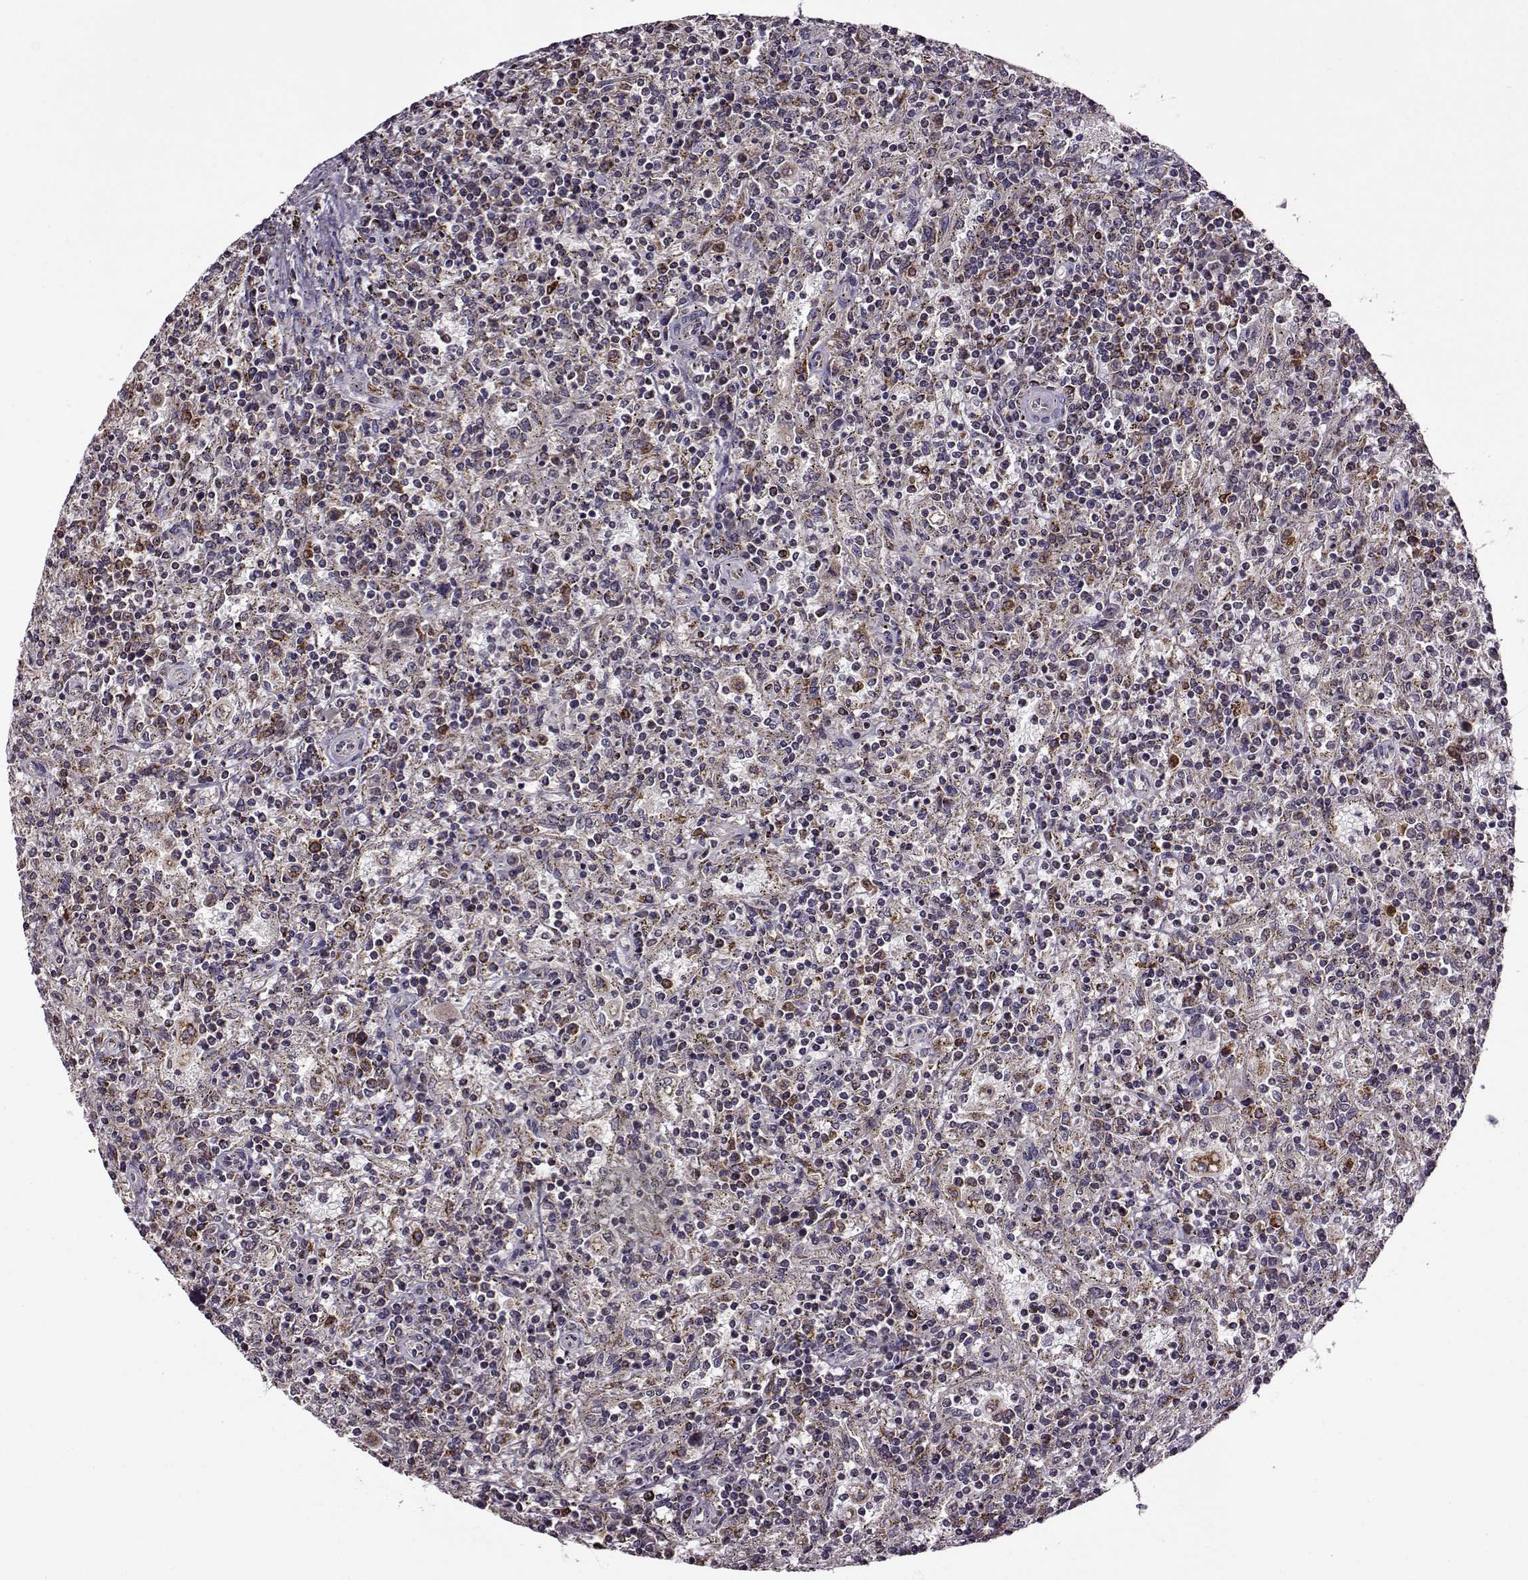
{"staining": {"intensity": "weak", "quantity": ">75%", "location": "cytoplasmic/membranous"}, "tissue": "lymphoma", "cell_type": "Tumor cells", "image_type": "cancer", "snomed": [{"axis": "morphology", "description": "Malignant lymphoma, non-Hodgkin's type, Low grade"}, {"axis": "topography", "description": "Spleen"}], "caption": "There is low levels of weak cytoplasmic/membranous expression in tumor cells of lymphoma, as demonstrated by immunohistochemical staining (brown color).", "gene": "MTSS1", "patient": {"sex": "male", "age": 62}}